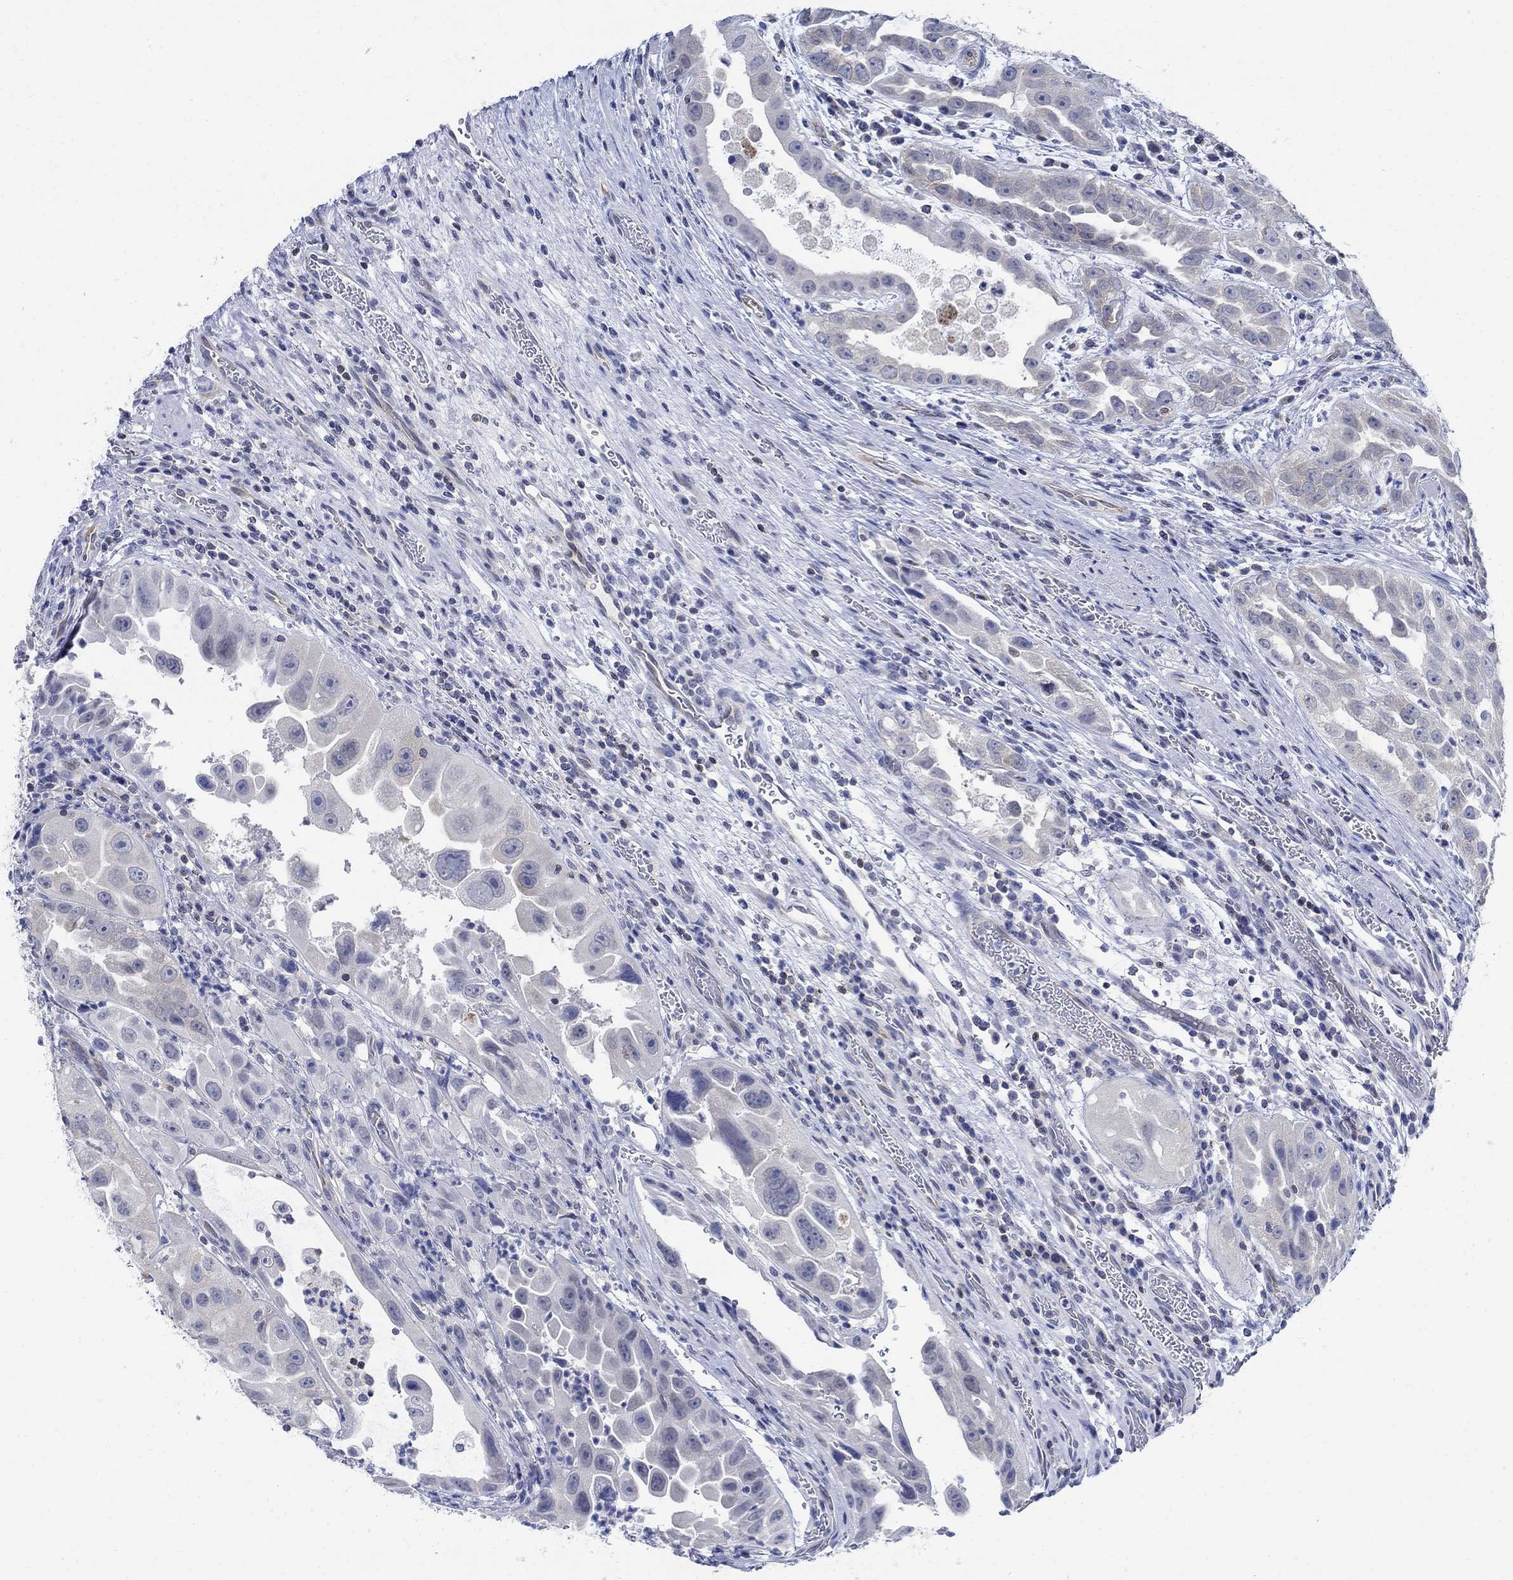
{"staining": {"intensity": "negative", "quantity": "none", "location": "none"}, "tissue": "urothelial cancer", "cell_type": "Tumor cells", "image_type": "cancer", "snomed": [{"axis": "morphology", "description": "Urothelial carcinoma, High grade"}, {"axis": "topography", "description": "Urinary bladder"}], "caption": "A photomicrograph of urothelial cancer stained for a protein reveals no brown staining in tumor cells.", "gene": "PHF21B", "patient": {"sex": "female", "age": 41}}